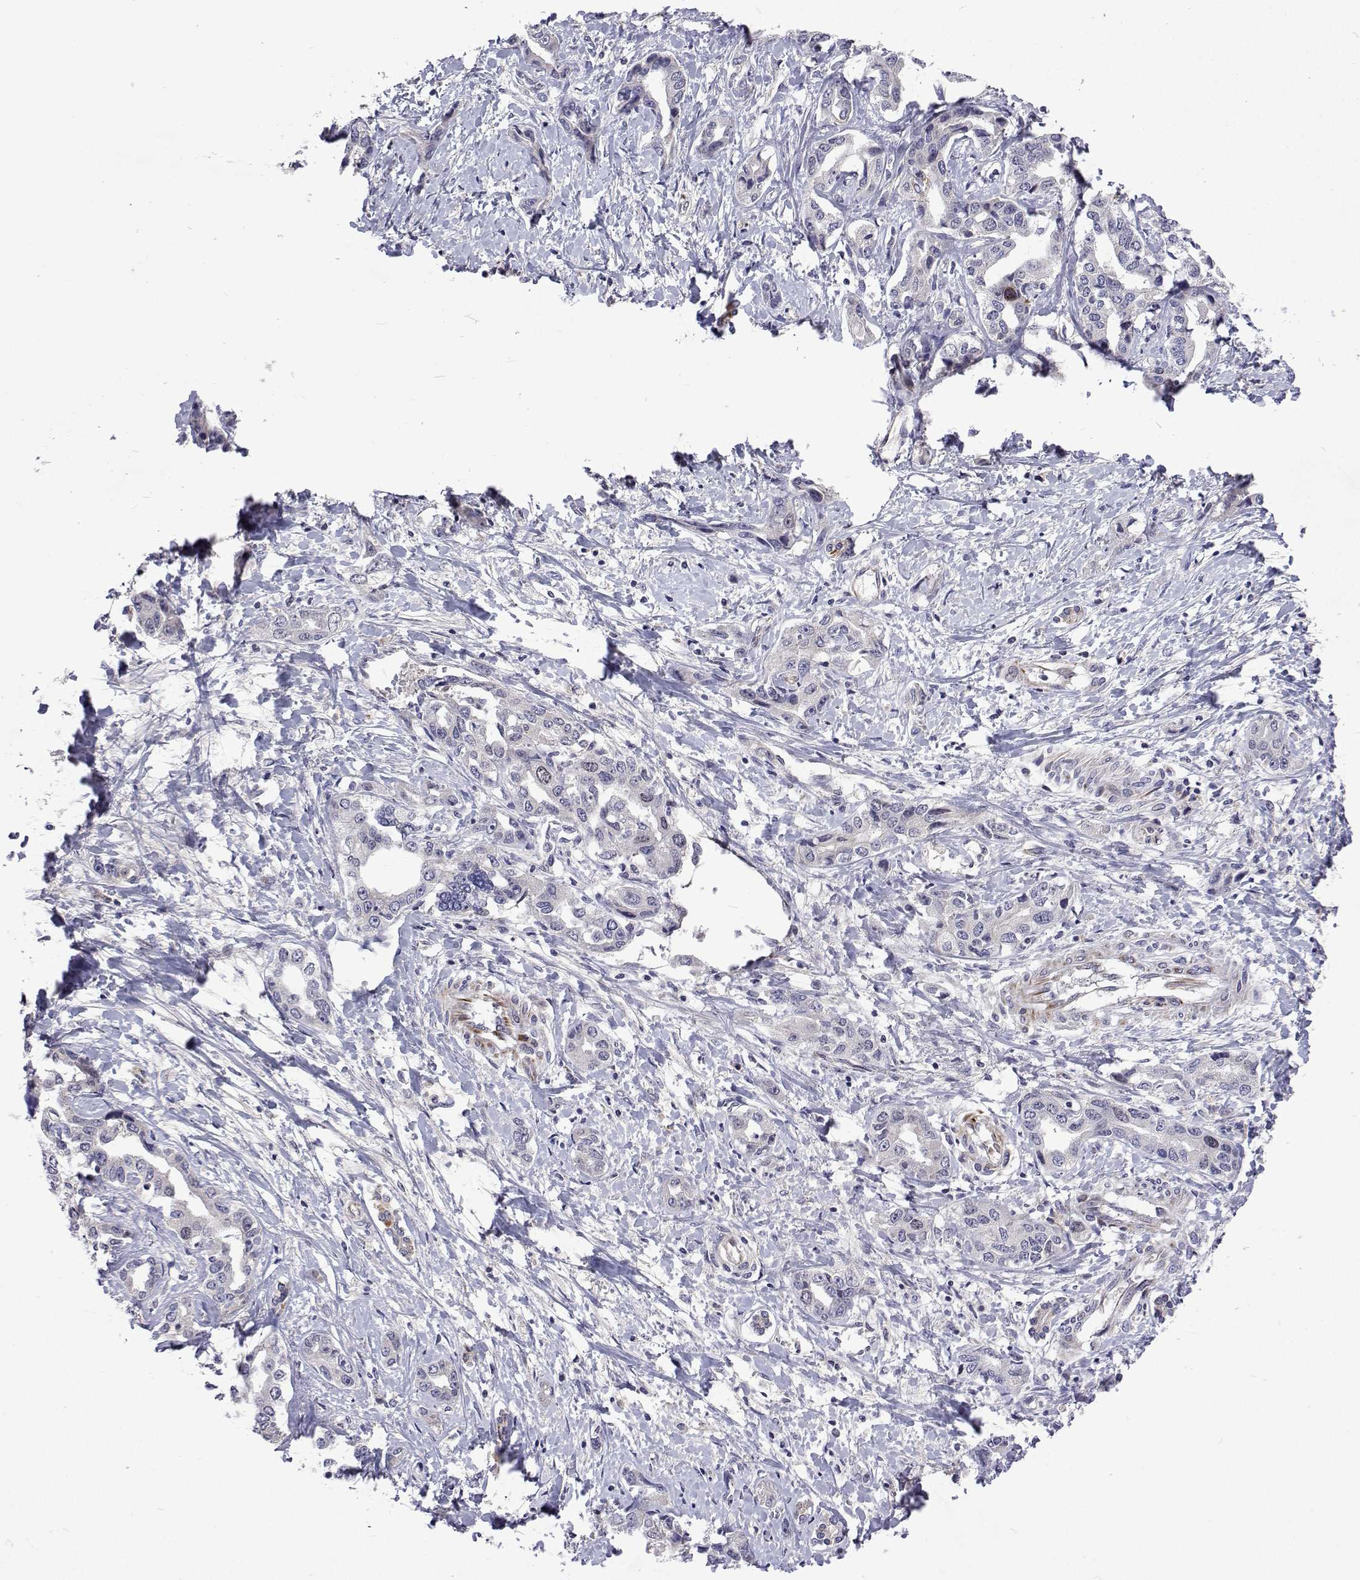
{"staining": {"intensity": "negative", "quantity": "none", "location": "none"}, "tissue": "liver cancer", "cell_type": "Tumor cells", "image_type": "cancer", "snomed": [{"axis": "morphology", "description": "Cholangiocarcinoma"}, {"axis": "topography", "description": "Liver"}], "caption": "Tumor cells are negative for brown protein staining in liver cancer (cholangiocarcinoma).", "gene": "DHTKD1", "patient": {"sex": "male", "age": 59}}